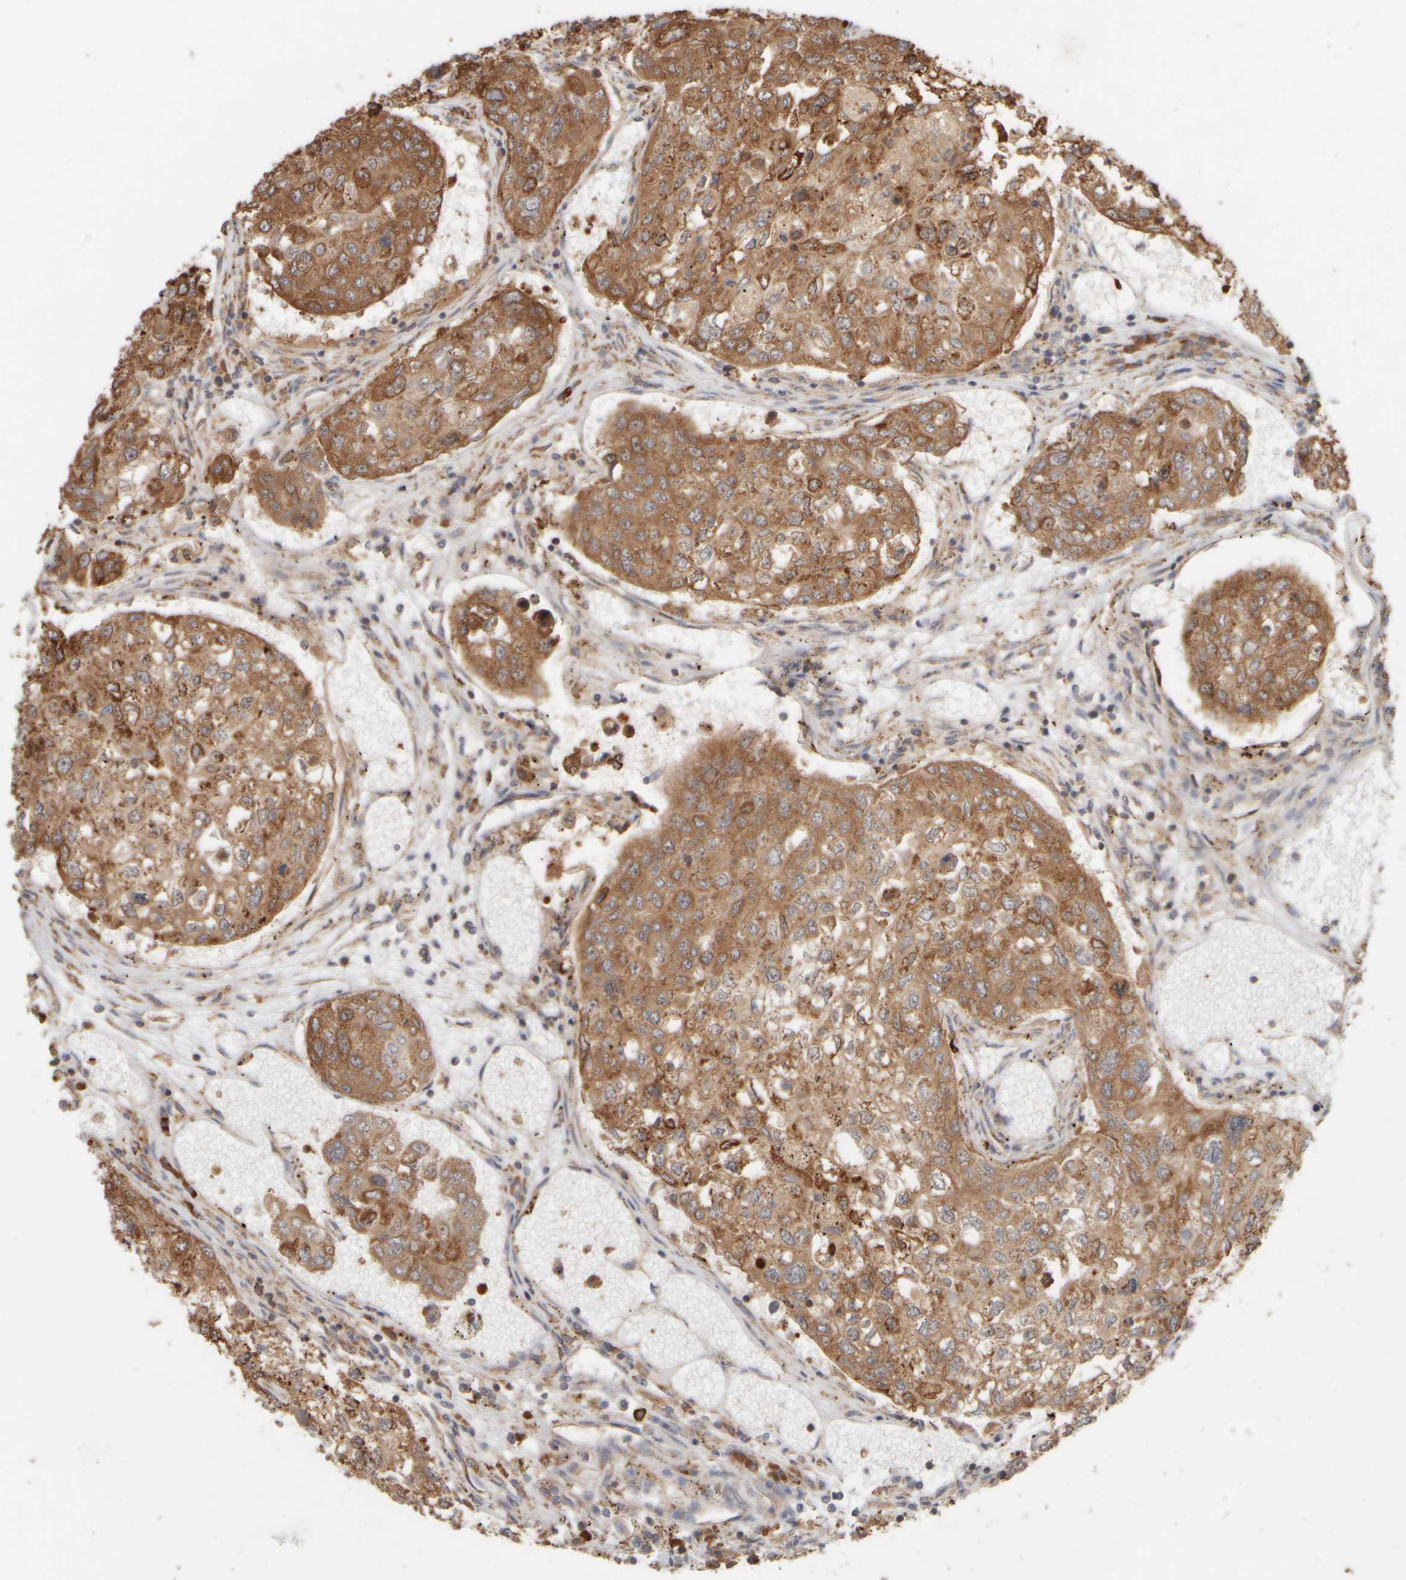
{"staining": {"intensity": "moderate", "quantity": ">75%", "location": "cytoplasmic/membranous"}, "tissue": "urothelial cancer", "cell_type": "Tumor cells", "image_type": "cancer", "snomed": [{"axis": "morphology", "description": "Urothelial carcinoma, High grade"}, {"axis": "topography", "description": "Lymph node"}, {"axis": "topography", "description": "Urinary bladder"}], "caption": "Moderate cytoplasmic/membranous staining is appreciated in approximately >75% of tumor cells in urothelial cancer. The staining was performed using DAB (3,3'-diaminobenzidine) to visualize the protein expression in brown, while the nuclei were stained in blue with hematoxylin (Magnification: 20x).", "gene": "EIF2B3", "patient": {"sex": "male", "age": 51}}